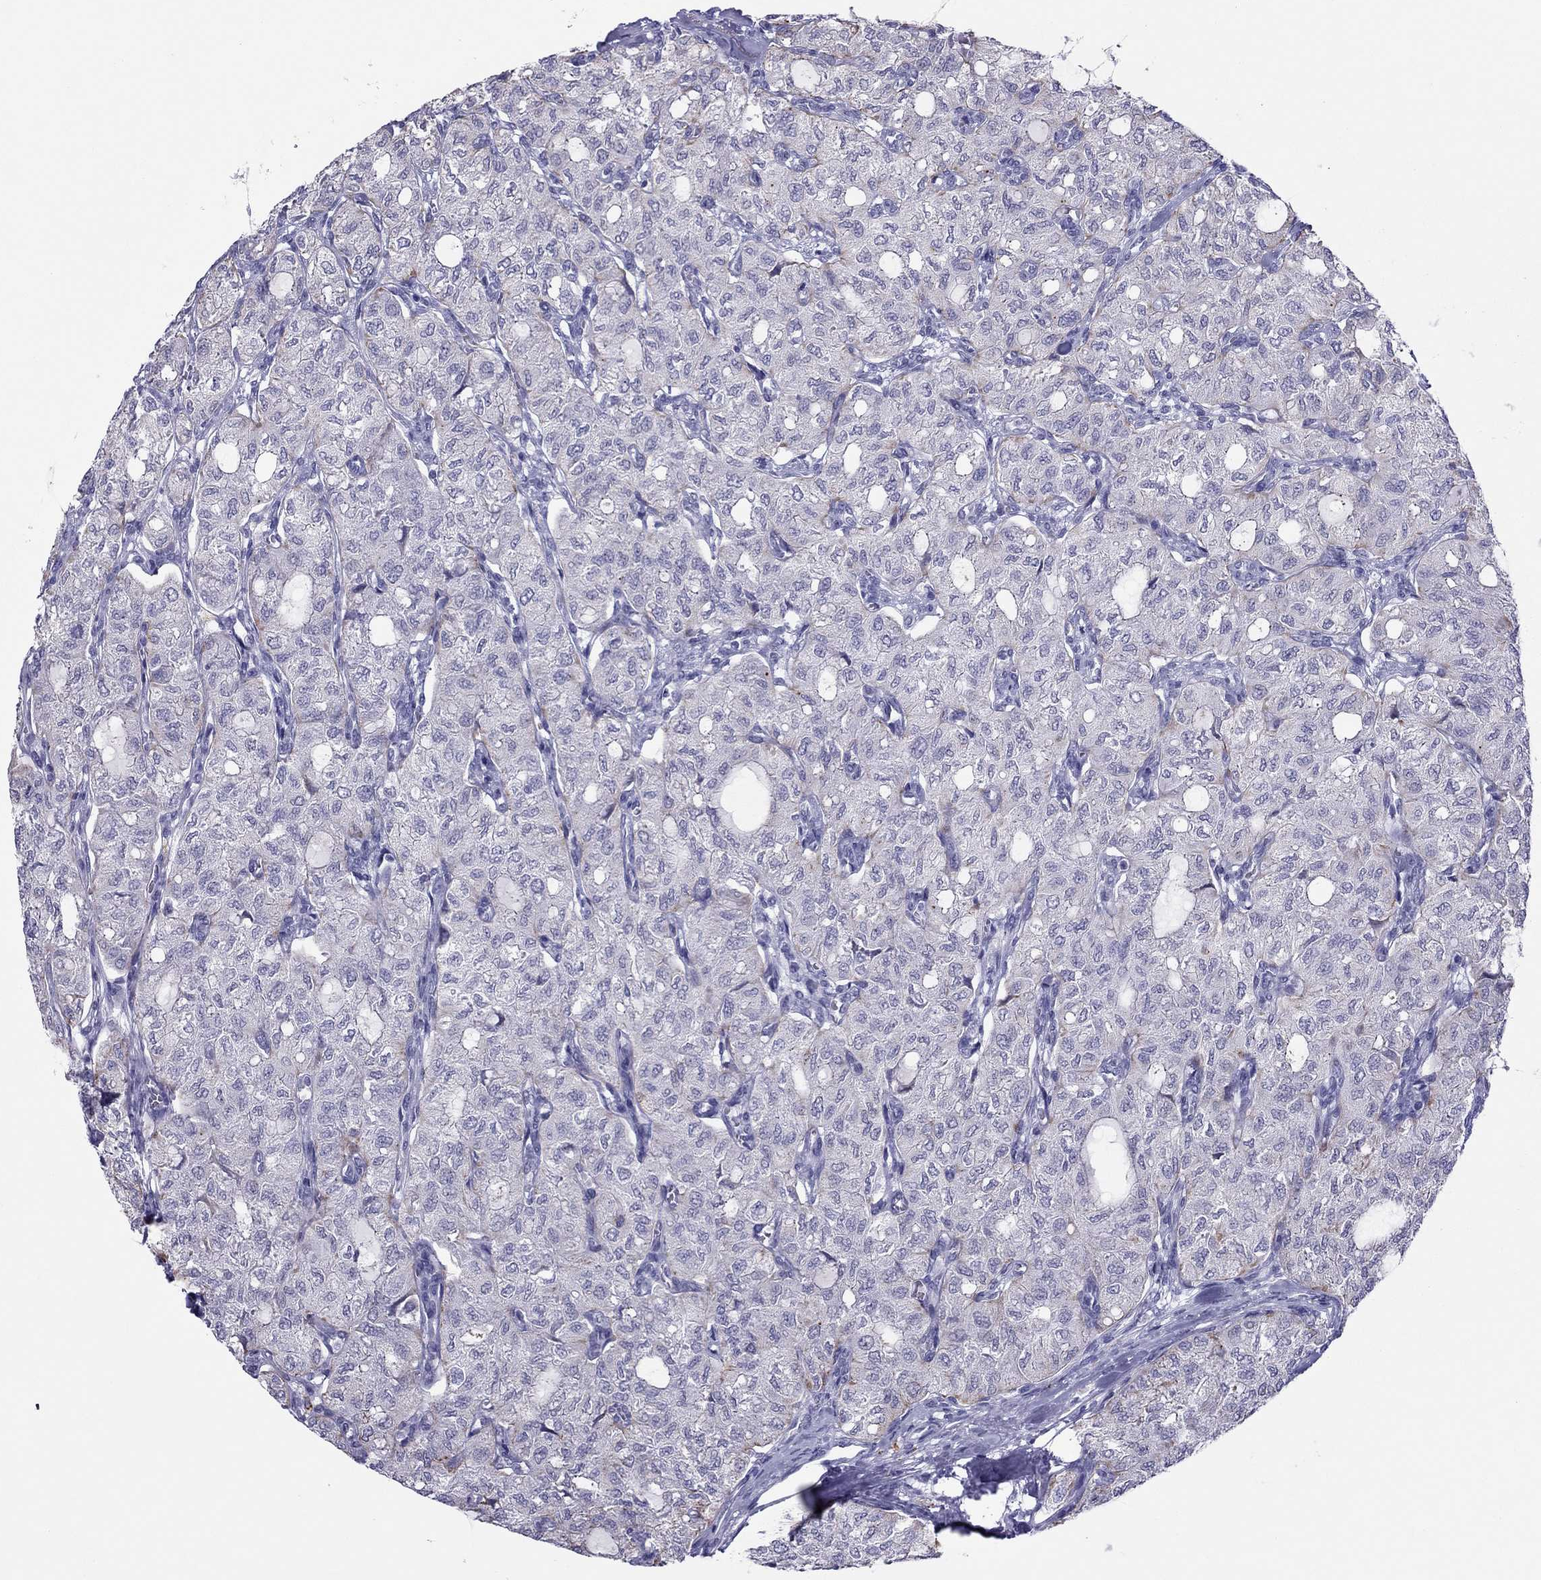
{"staining": {"intensity": "negative", "quantity": "none", "location": "none"}, "tissue": "thyroid cancer", "cell_type": "Tumor cells", "image_type": "cancer", "snomed": [{"axis": "morphology", "description": "Follicular adenoma carcinoma, NOS"}, {"axis": "topography", "description": "Thyroid gland"}], "caption": "This is a photomicrograph of immunohistochemistry (IHC) staining of thyroid follicular adenoma carcinoma, which shows no staining in tumor cells.", "gene": "TEX14", "patient": {"sex": "male", "age": 75}}